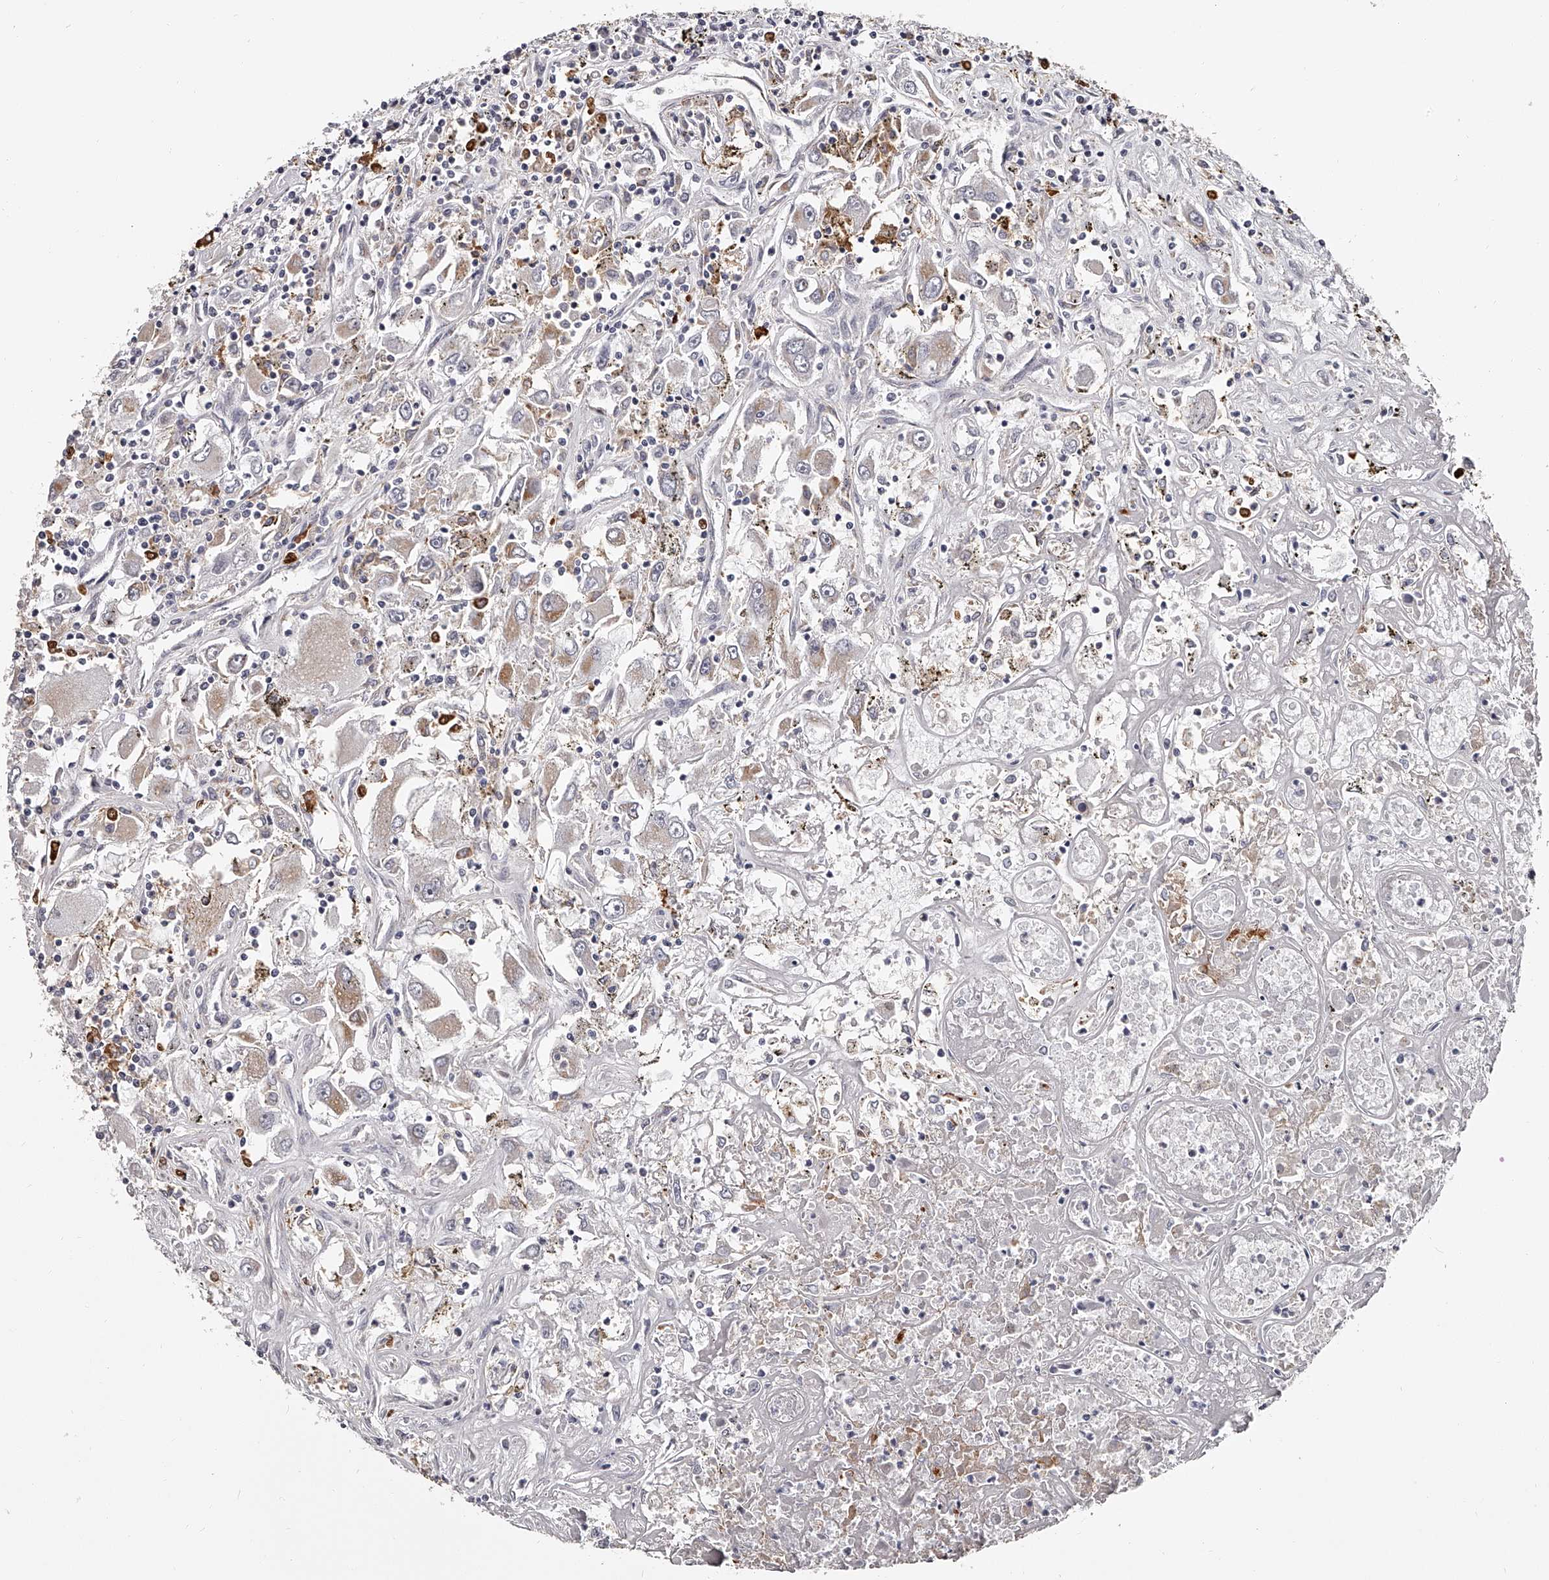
{"staining": {"intensity": "weak", "quantity": "<25%", "location": "cytoplasmic/membranous"}, "tissue": "renal cancer", "cell_type": "Tumor cells", "image_type": "cancer", "snomed": [{"axis": "morphology", "description": "Adenocarcinoma, NOS"}, {"axis": "topography", "description": "Kidney"}], "caption": "There is no significant positivity in tumor cells of renal cancer (adenocarcinoma). (DAB (3,3'-diaminobenzidine) immunohistochemistry with hematoxylin counter stain).", "gene": "PACSIN1", "patient": {"sex": "female", "age": 52}}